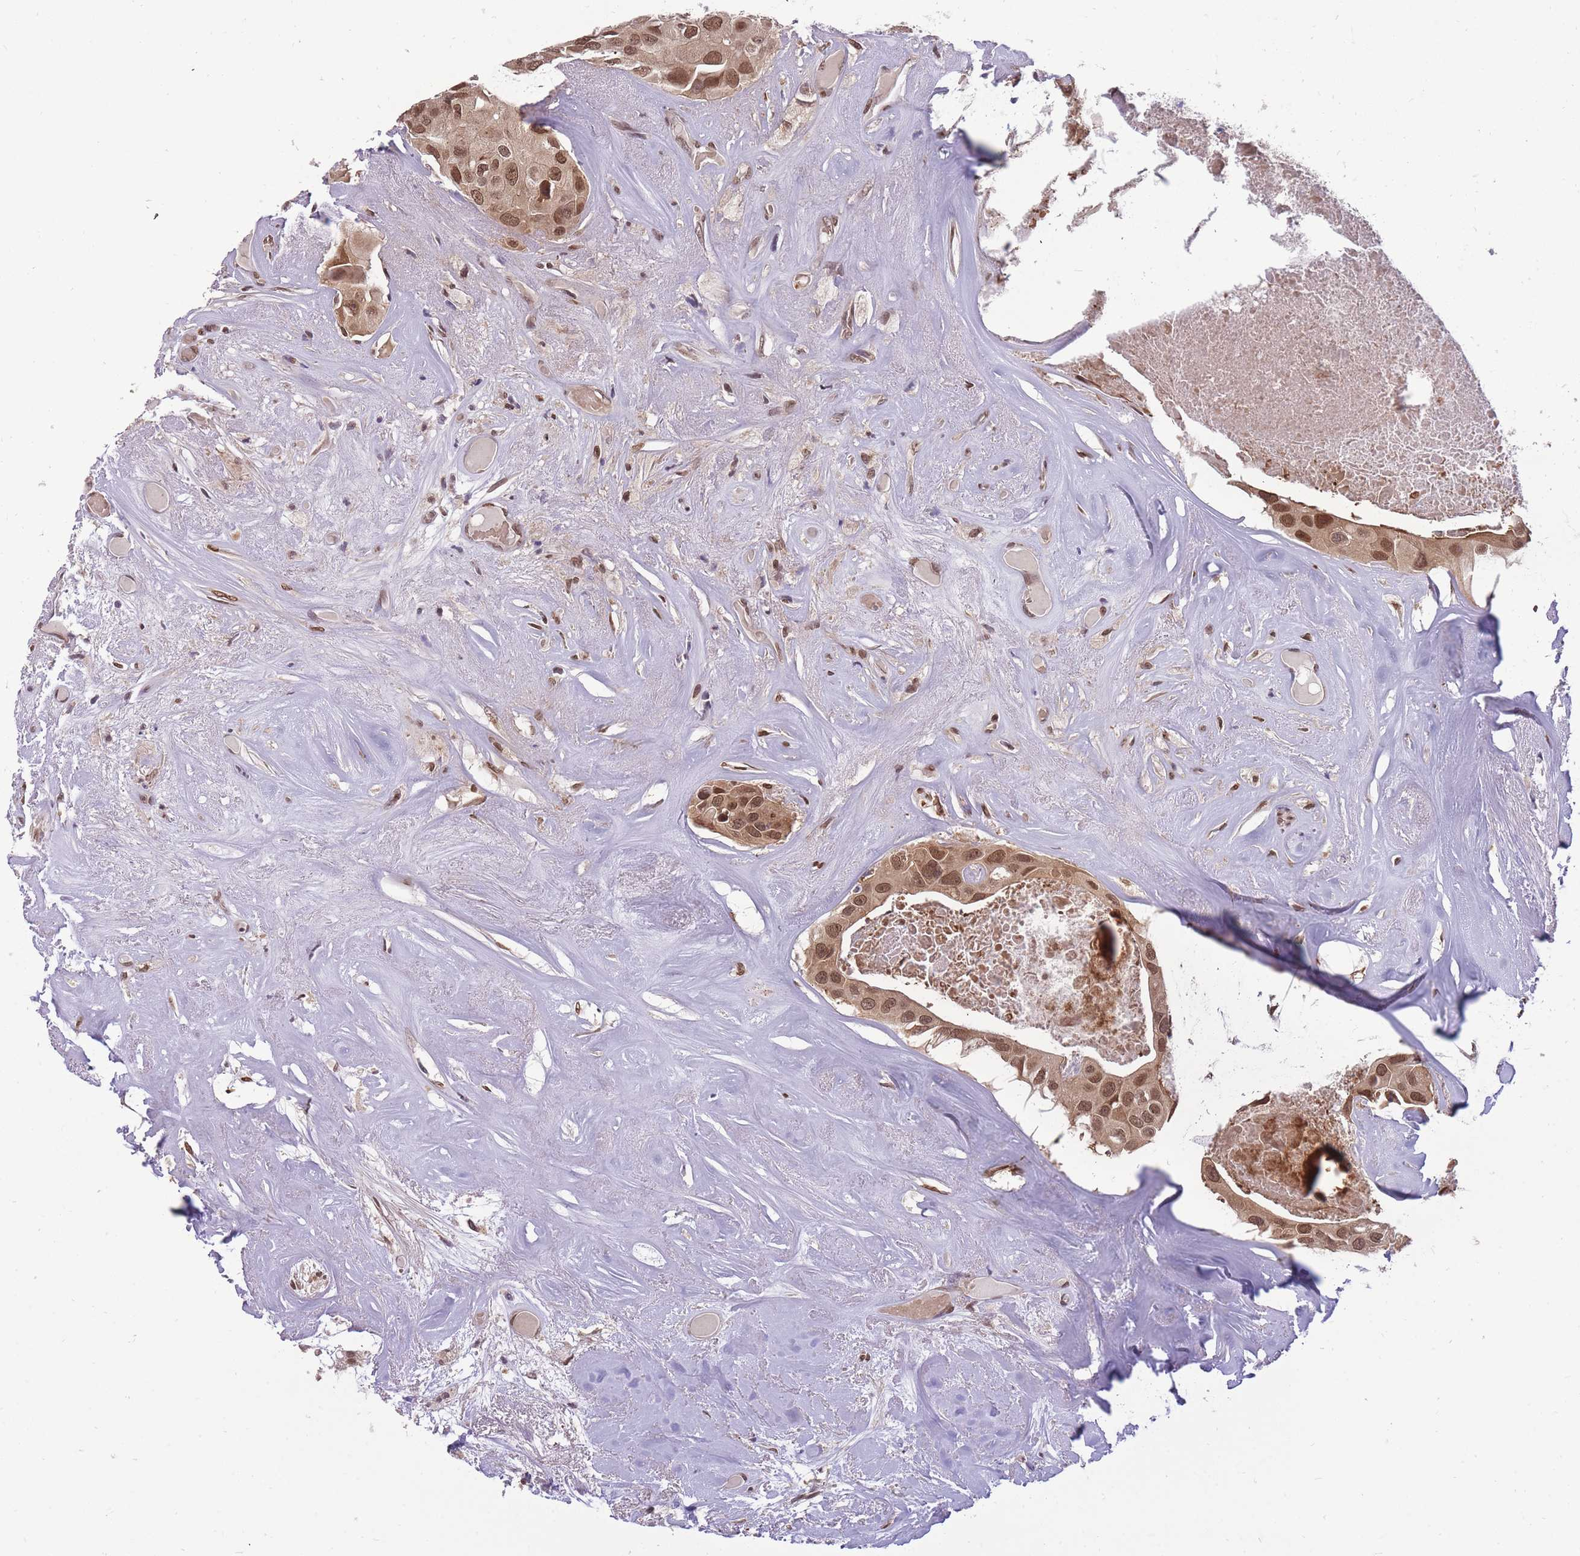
{"staining": {"intensity": "moderate", "quantity": ">75%", "location": "cytoplasmic/membranous,nuclear"}, "tissue": "head and neck cancer", "cell_type": "Tumor cells", "image_type": "cancer", "snomed": [{"axis": "morphology", "description": "Adenocarcinoma, NOS"}, {"axis": "morphology", "description": "Adenocarcinoma, metastatic, NOS"}, {"axis": "topography", "description": "Head-Neck"}], "caption": "Approximately >75% of tumor cells in human metastatic adenocarcinoma (head and neck) show moderate cytoplasmic/membranous and nuclear protein positivity as visualized by brown immunohistochemical staining.", "gene": "CDIP1", "patient": {"sex": "male", "age": 75}}